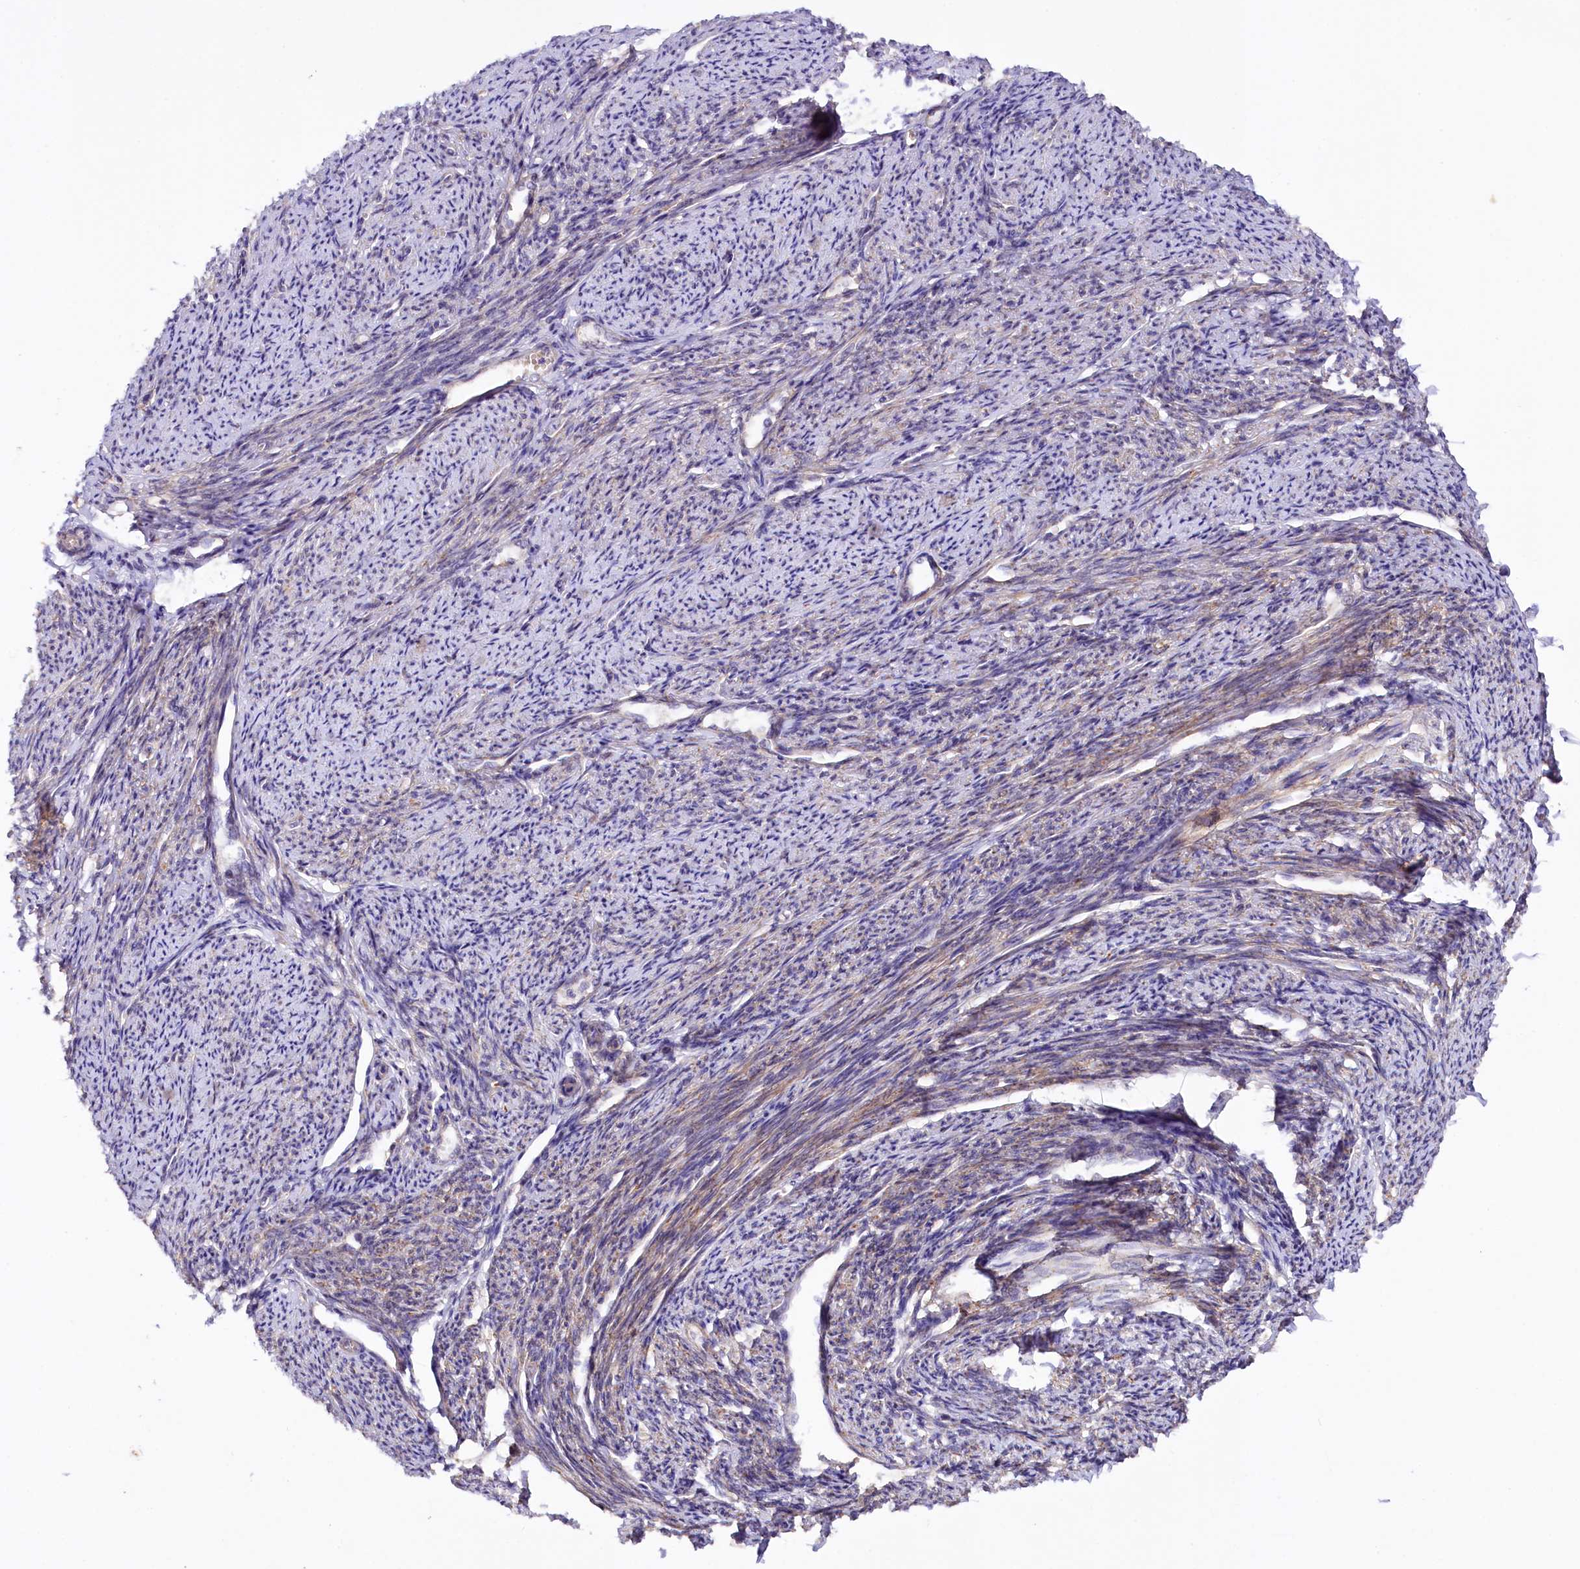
{"staining": {"intensity": "moderate", "quantity": "25%-75%", "location": "cytoplasmic/membranous,nuclear"}, "tissue": "smooth muscle", "cell_type": "Smooth muscle cells", "image_type": "normal", "snomed": [{"axis": "morphology", "description": "Normal tissue, NOS"}, {"axis": "topography", "description": "Smooth muscle"}, {"axis": "topography", "description": "Uterus"}], "caption": "Smooth muscle stained with immunohistochemistry reveals moderate cytoplasmic/membranous,nuclear positivity in about 25%-75% of smooth muscle cells.", "gene": "PHLDB1", "patient": {"sex": "female", "age": 59}}